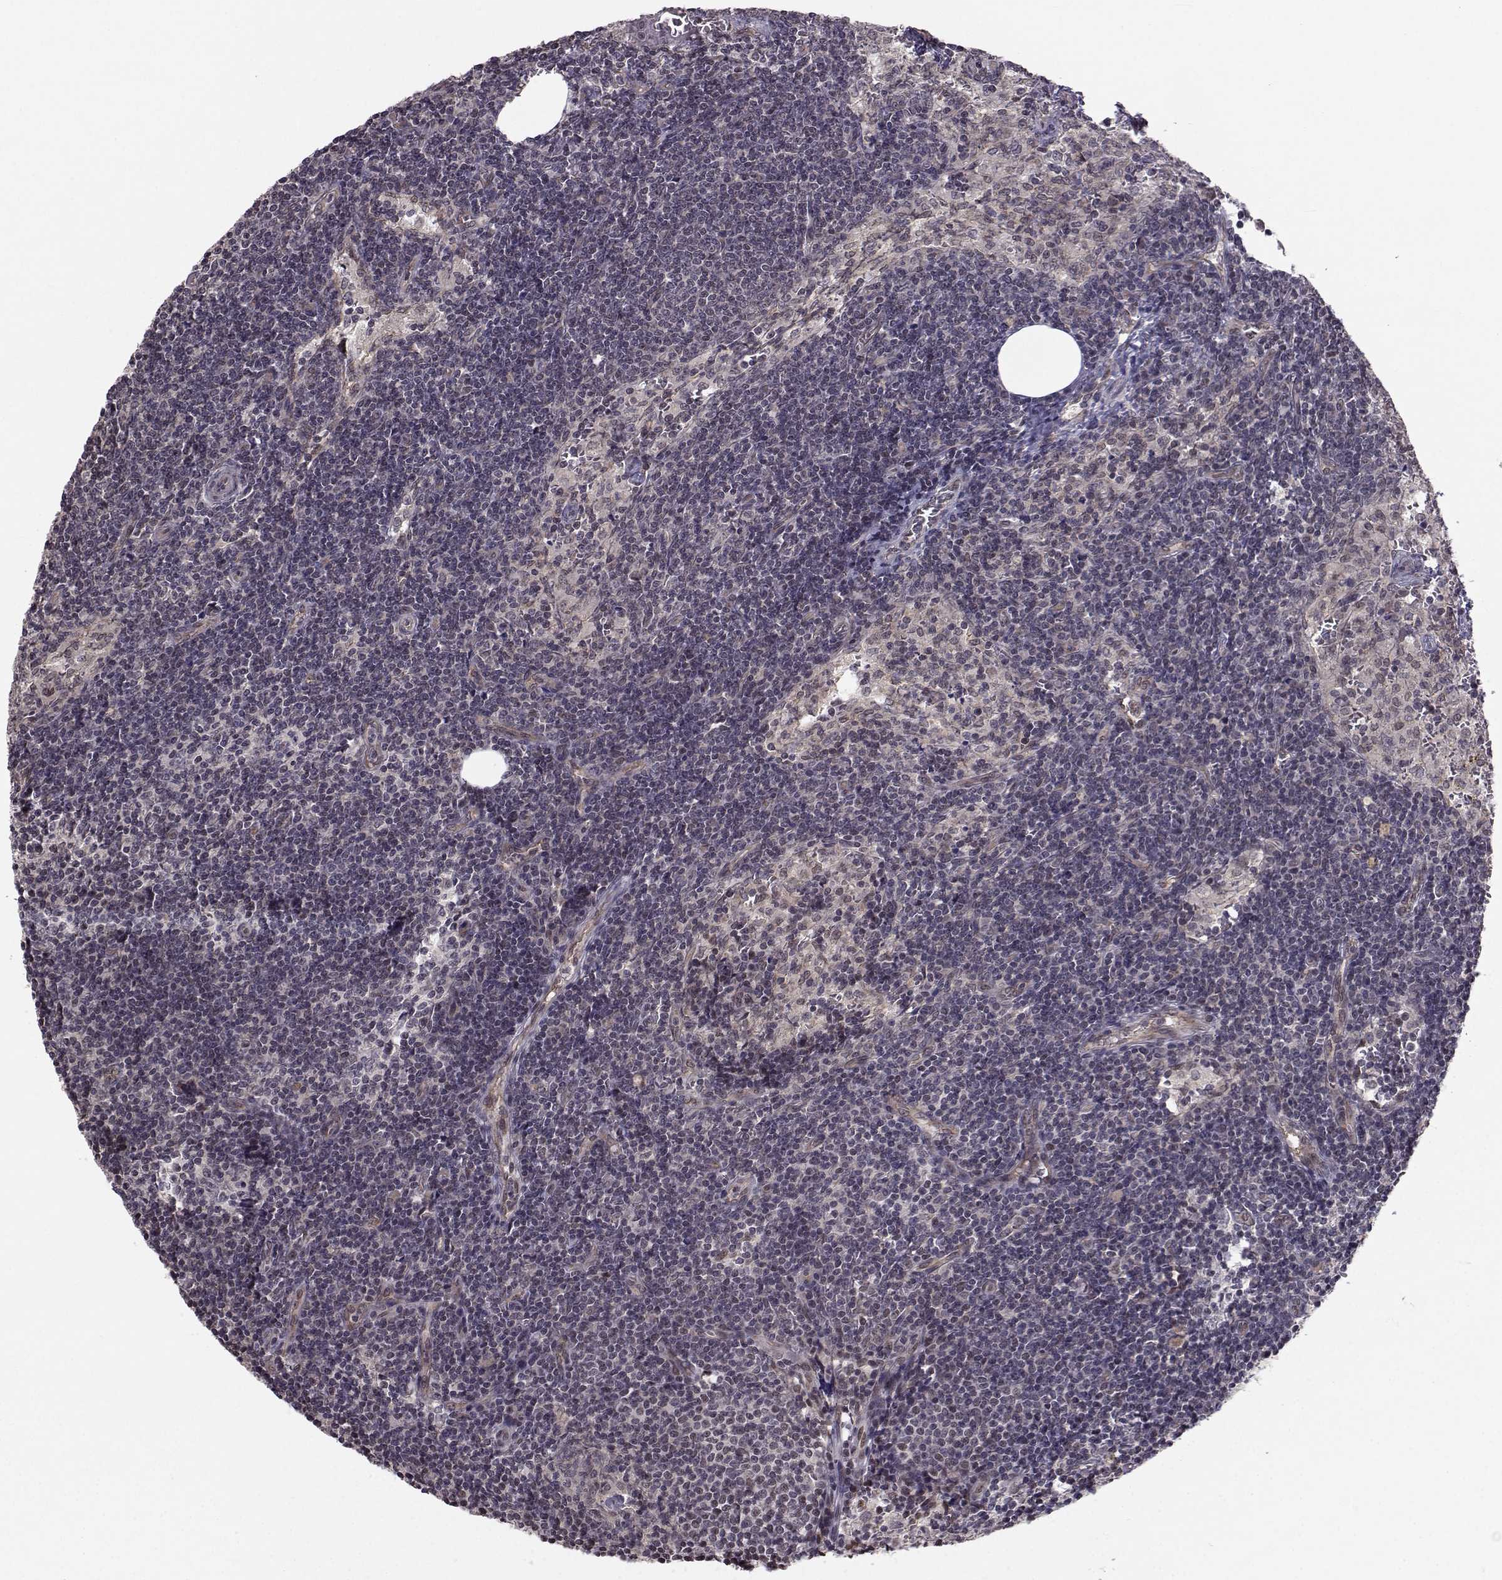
{"staining": {"intensity": "negative", "quantity": "none", "location": "none"}, "tissue": "lymph node", "cell_type": "Germinal center cells", "image_type": "normal", "snomed": [{"axis": "morphology", "description": "Normal tissue, NOS"}, {"axis": "topography", "description": "Lymph node"}], "caption": "Immunohistochemistry micrograph of benign lymph node stained for a protein (brown), which reveals no positivity in germinal center cells.", "gene": "PKN2", "patient": {"sex": "female", "age": 50}}